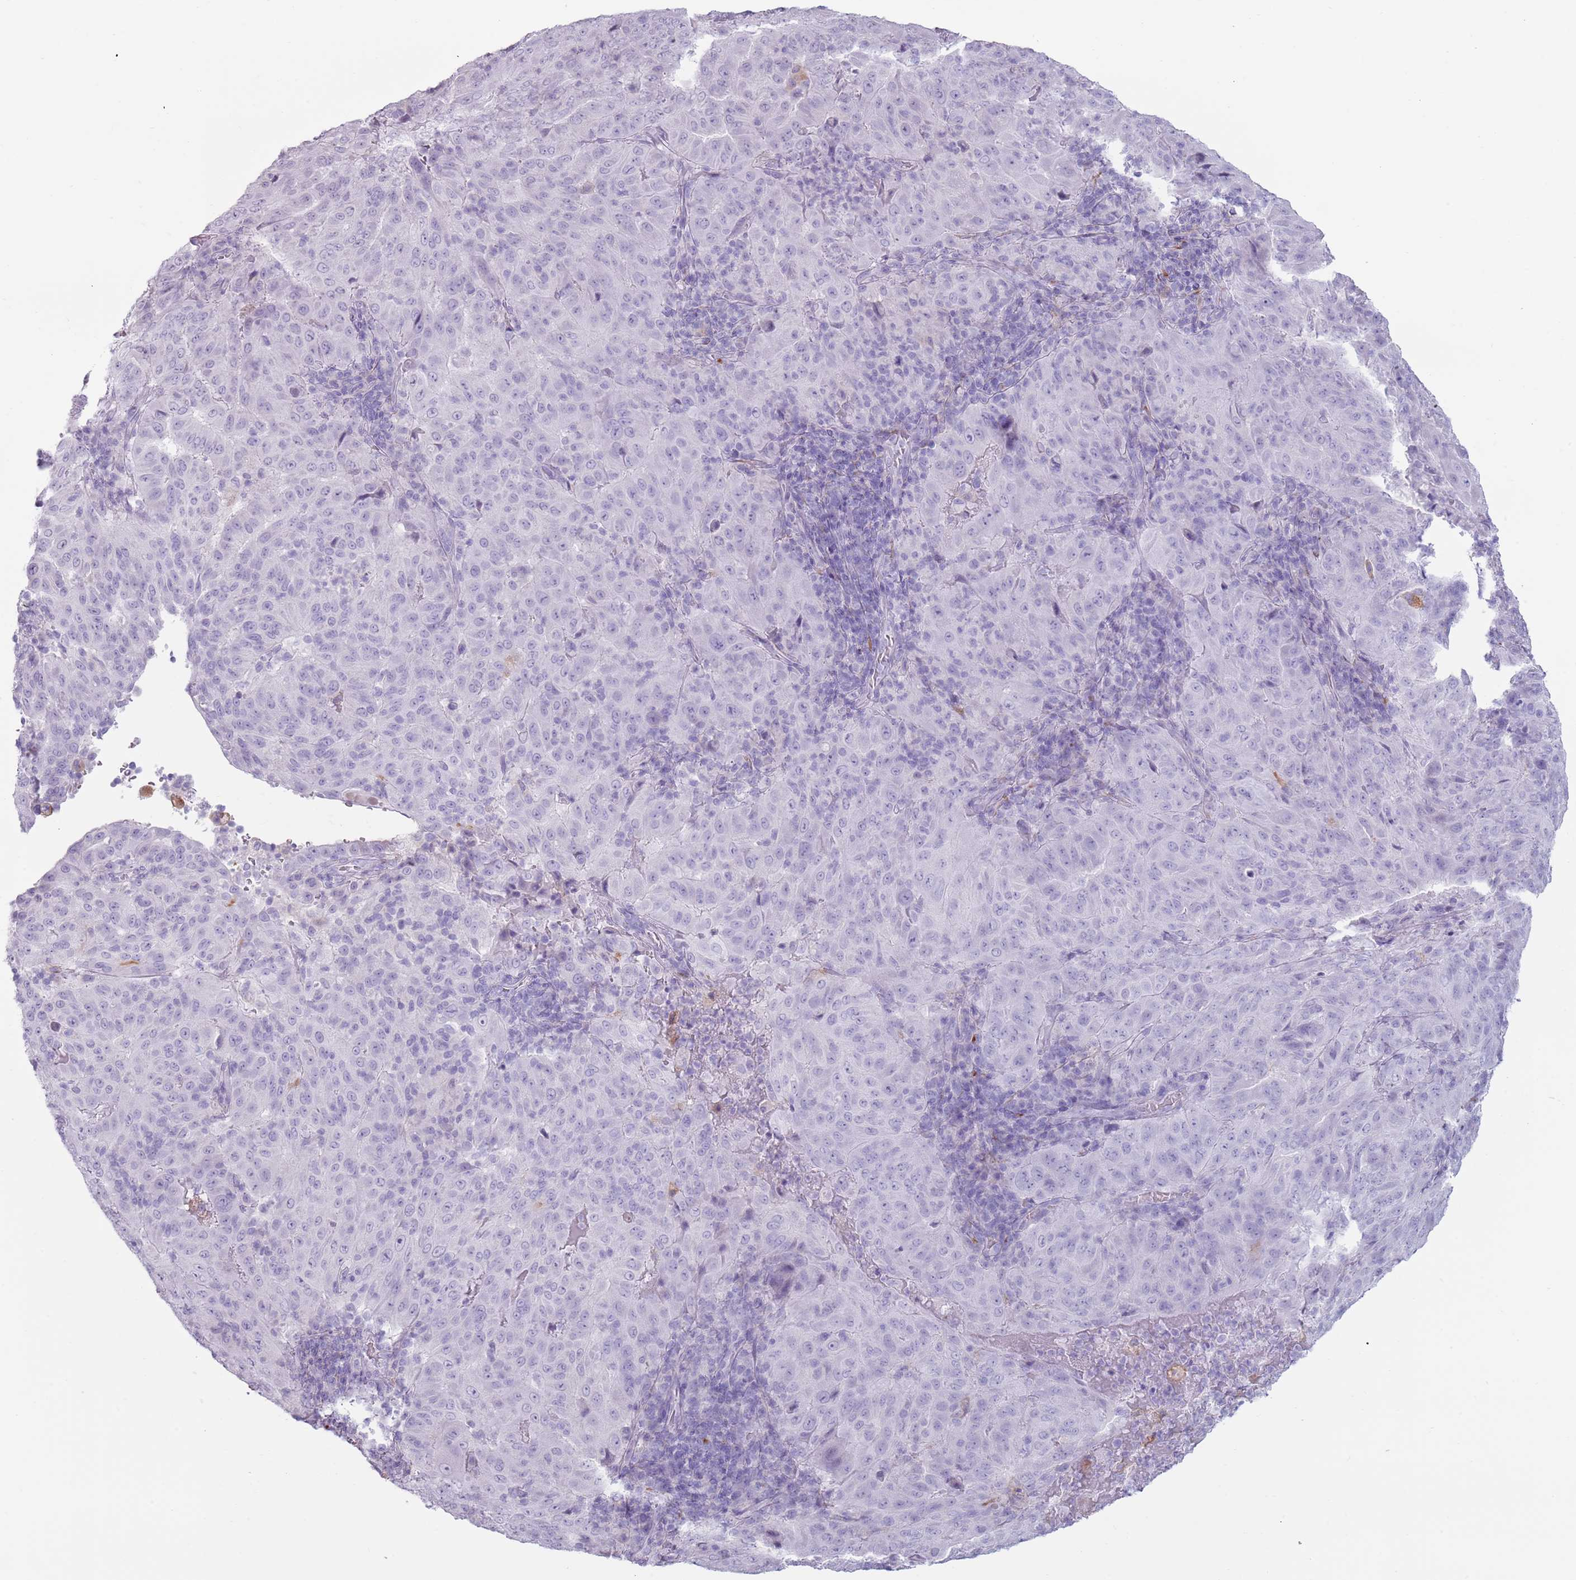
{"staining": {"intensity": "negative", "quantity": "none", "location": "none"}, "tissue": "pancreatic cancer", "cell_type": "Tumor cells", "image_type": "cancer", "snomed": [{"axis": "morphology", "description": "Adenocarcinoma, NOS"}, {"axis": "topography", "description": "Pancreas"}], "caption": "This is an immunohistochemistry (IHC) photomicrograph of adenocarcinoma (pancreatic). There is no staining in tumor cells.", "gene": "COLEC12", "patient": {"sex": "male", "age": 63}}